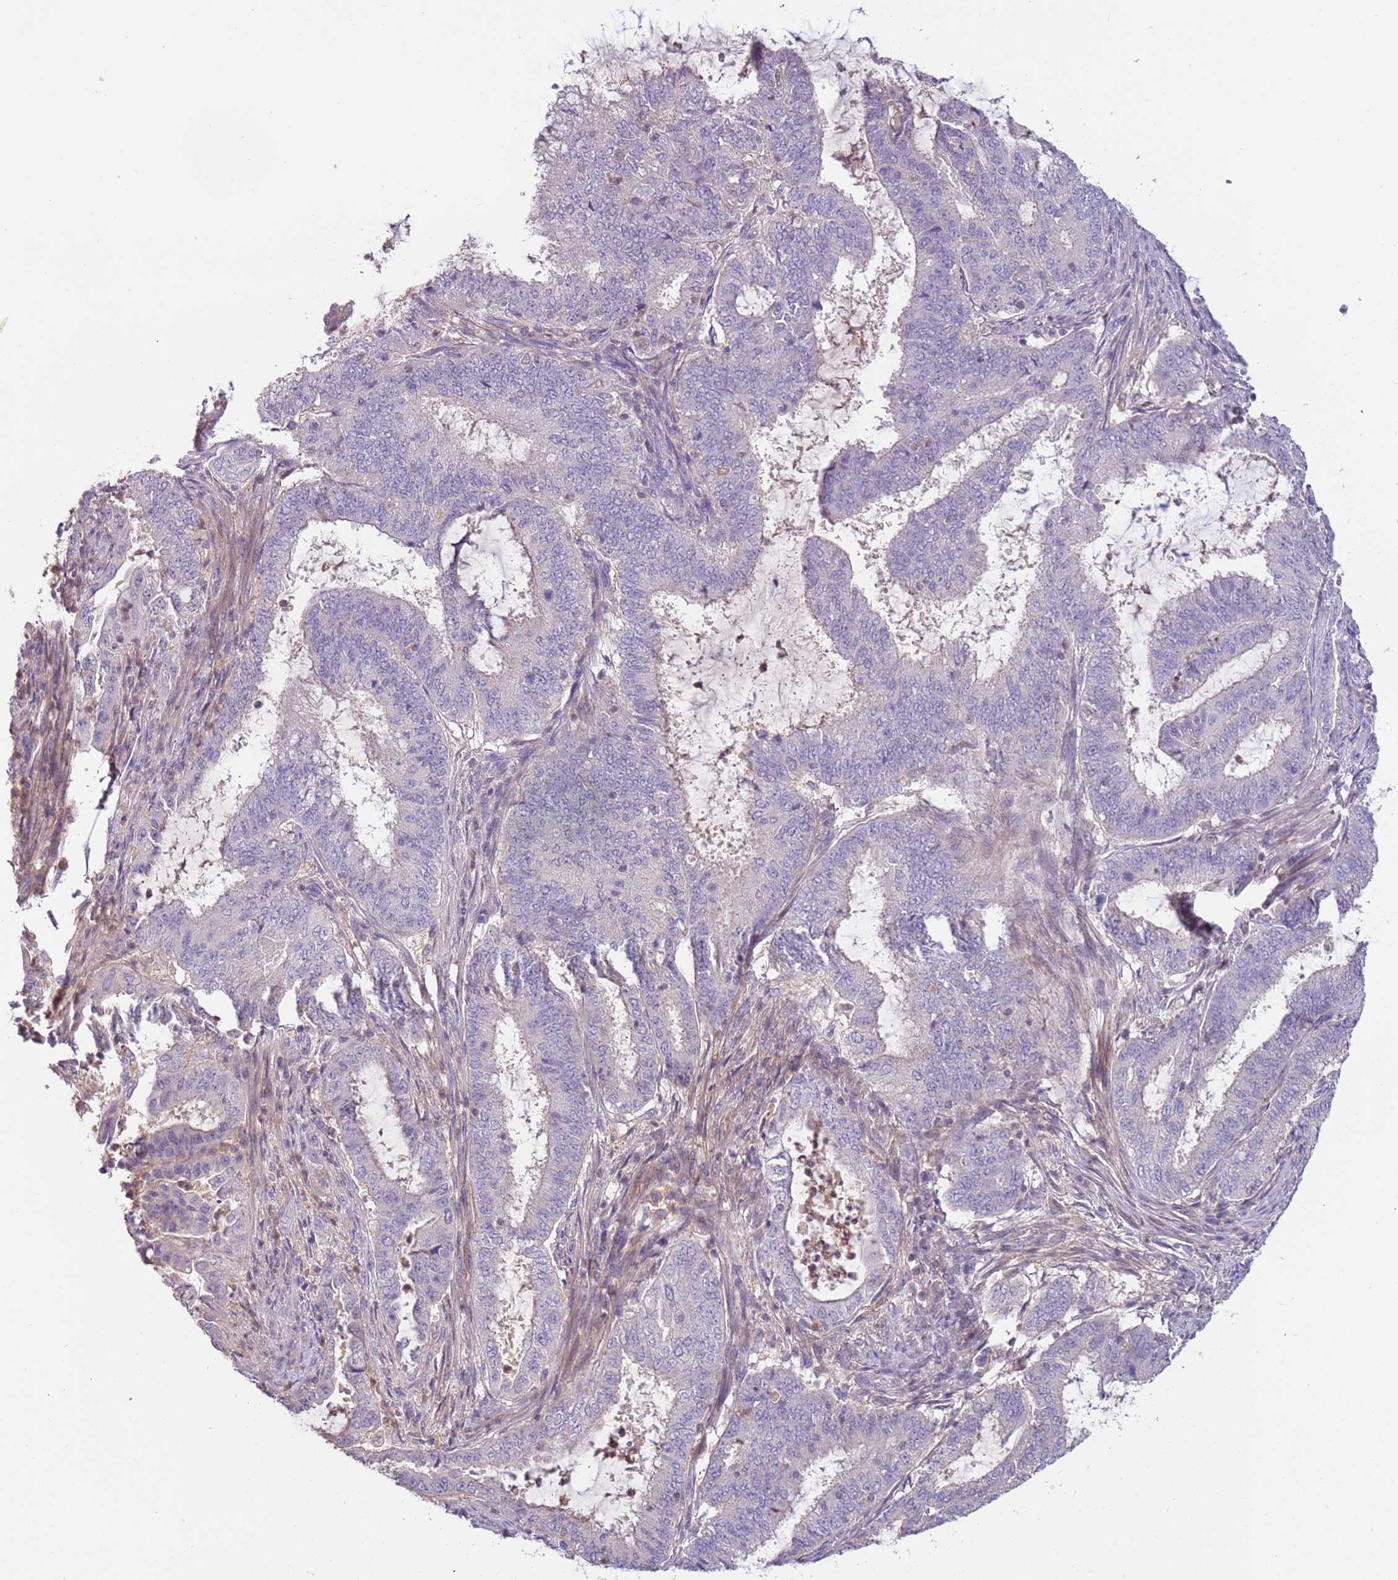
{"staining": {"intensity": "negative", "quantity": "none", "location": "none"}, "tissue": "endometrial cancer", "cell_type": "Tumor cells", "image_type": "cancer", "snomed": [{"axis": "morphology", "description": "Adenocarcinoma, NOS"}, {"axis": "topography", "description": "Endometrium"}], "caption": "This is a image of IHC staining of endometrial cancer (adenocarcinoma), which shows no staining in tumor cells.", "gene": "ARHGAP5", "patient": {"sex": "female", "age": 51}}